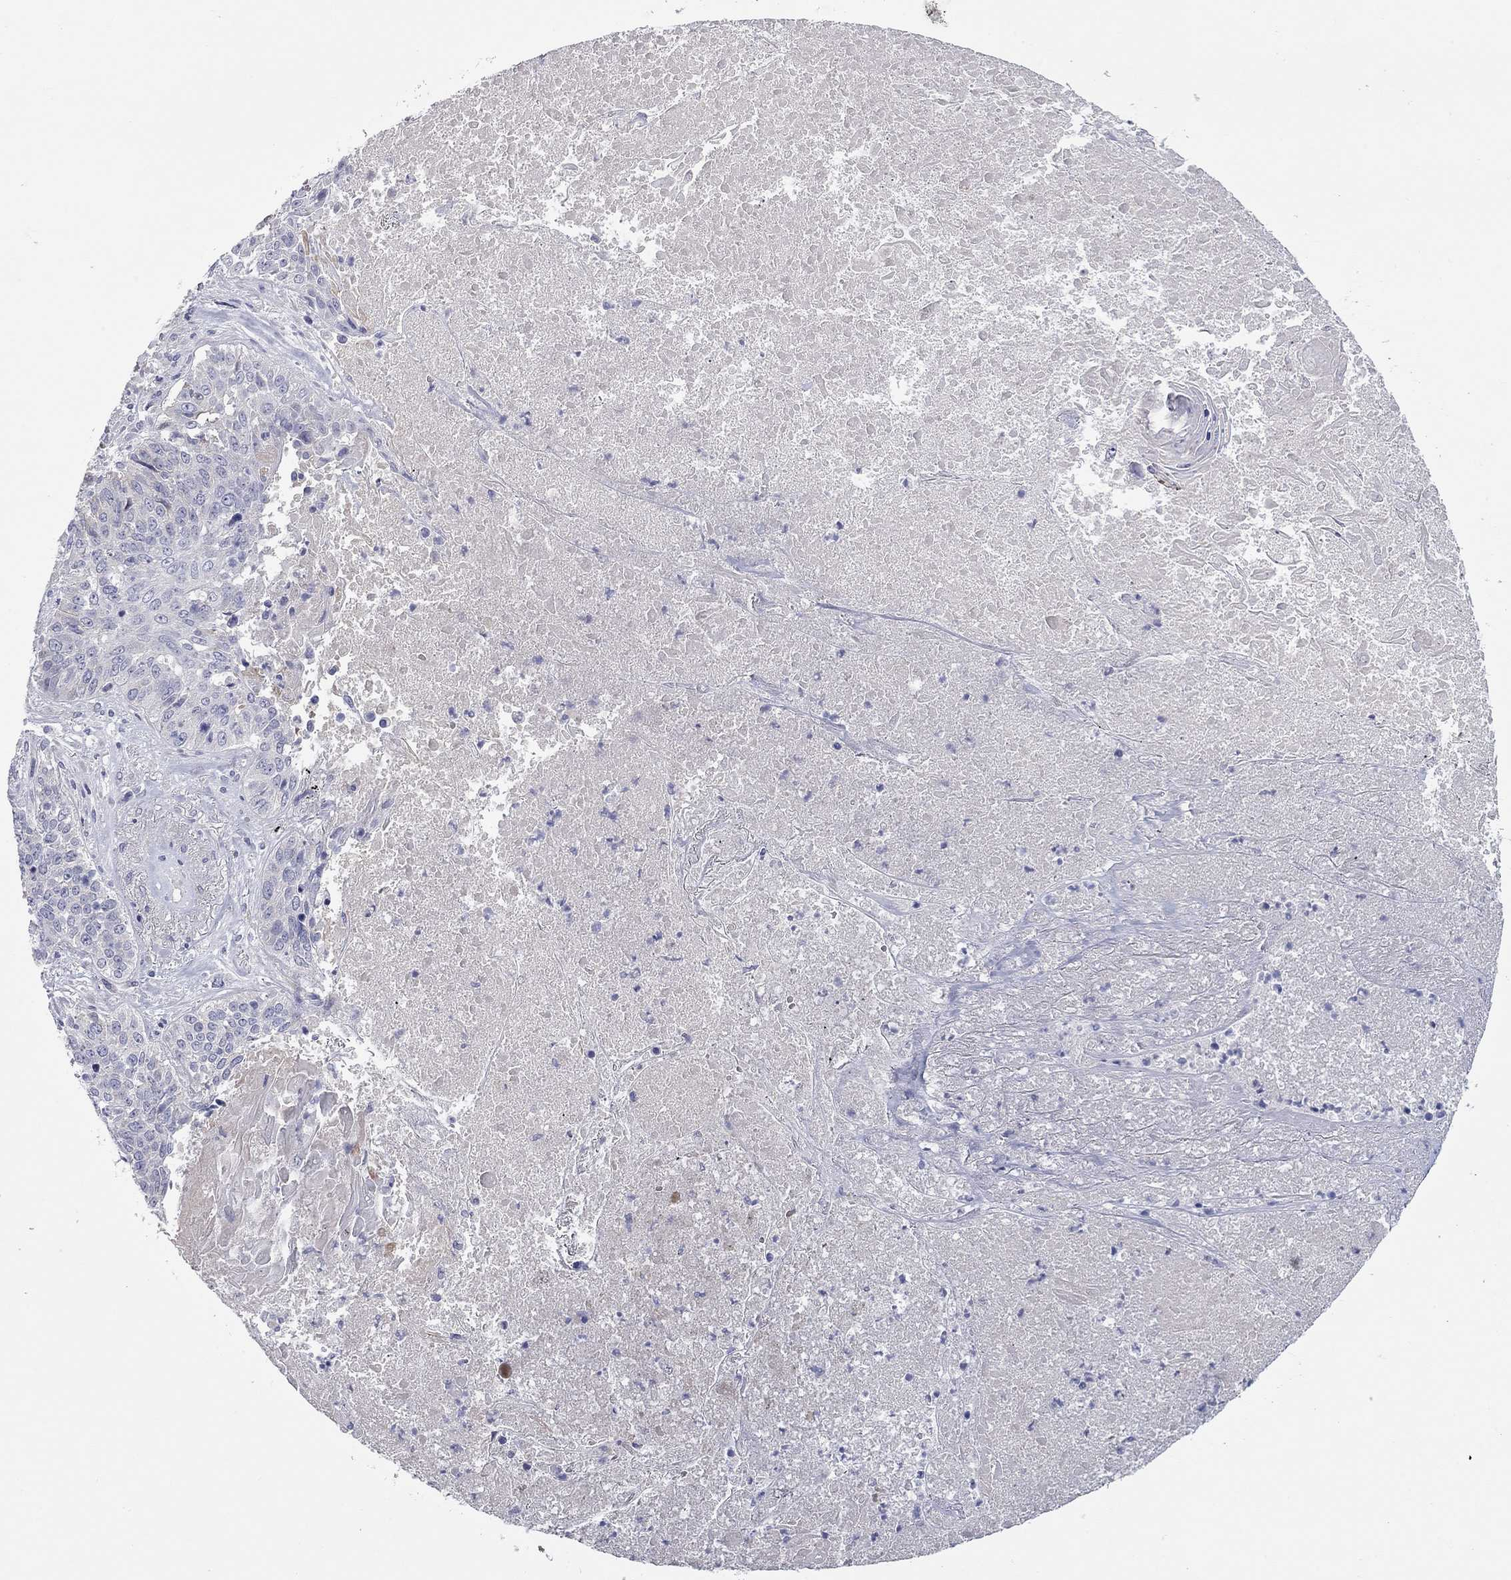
{"staining": {"intensity": "negative", "quantity": "none", "location": "none"}, "tissue": "lung cancer", "cell_type": "Tumor cells", "image_type": "cancer", "snomed": [{"axis": "morphology", "description": "Squamous cell carcinoma, NOS"}, {"axis": "topography", "description": "Lung"}], "caption": "The histopathology image displays no staining of tumor cells in lung squamous cell carcinoma.", "gene": "UNC119B", "patient": {"sex": "male", "age": 64}}